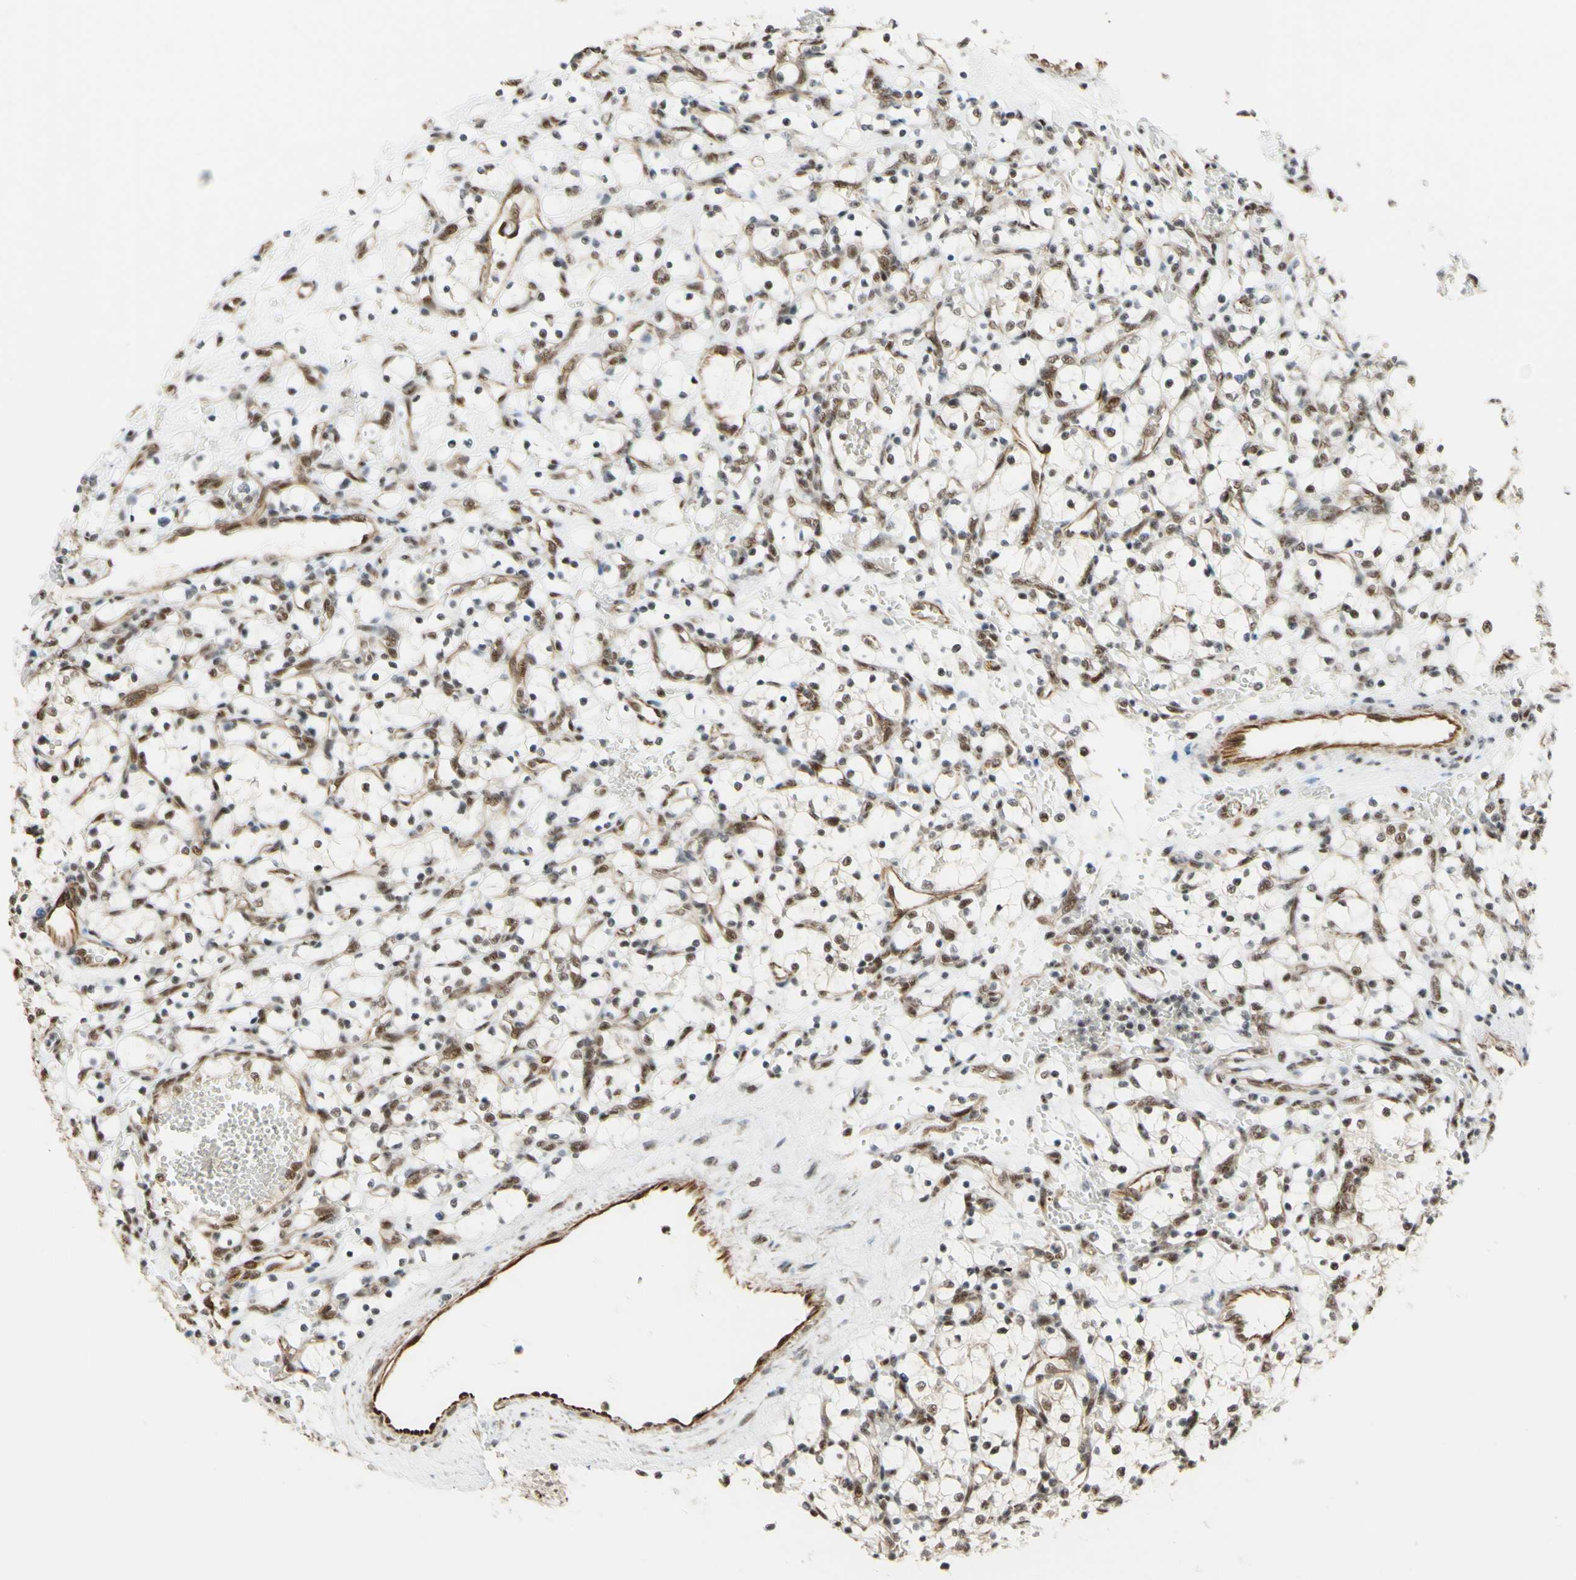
{"staining": {"intensity": "moderate", "quantity": ">75%", "location": "nuclear"}, "tissue": "renal cancer", "cell_type": "Tumor cells", "image_type": "cancer", "snomed": [{"axis": "morphology", "description": "Adenocarcinoma, NOS"}, {"axis": "topography", "description": "Kidney"}], "caption": "Immunohistochemistry (IHC) staining of renal cancer (adenocarcinoma), which shows medium levels of moderate nuclear positivity in about >75% of tumor cells indicating moderate nuclear protein expression. The staining was performed using DAB (brown) for protein detection and nuclei were counterstained in hematoxylin (blue).", "gene": "SAP18", "patient": {"sex": "female", "age": 69}}